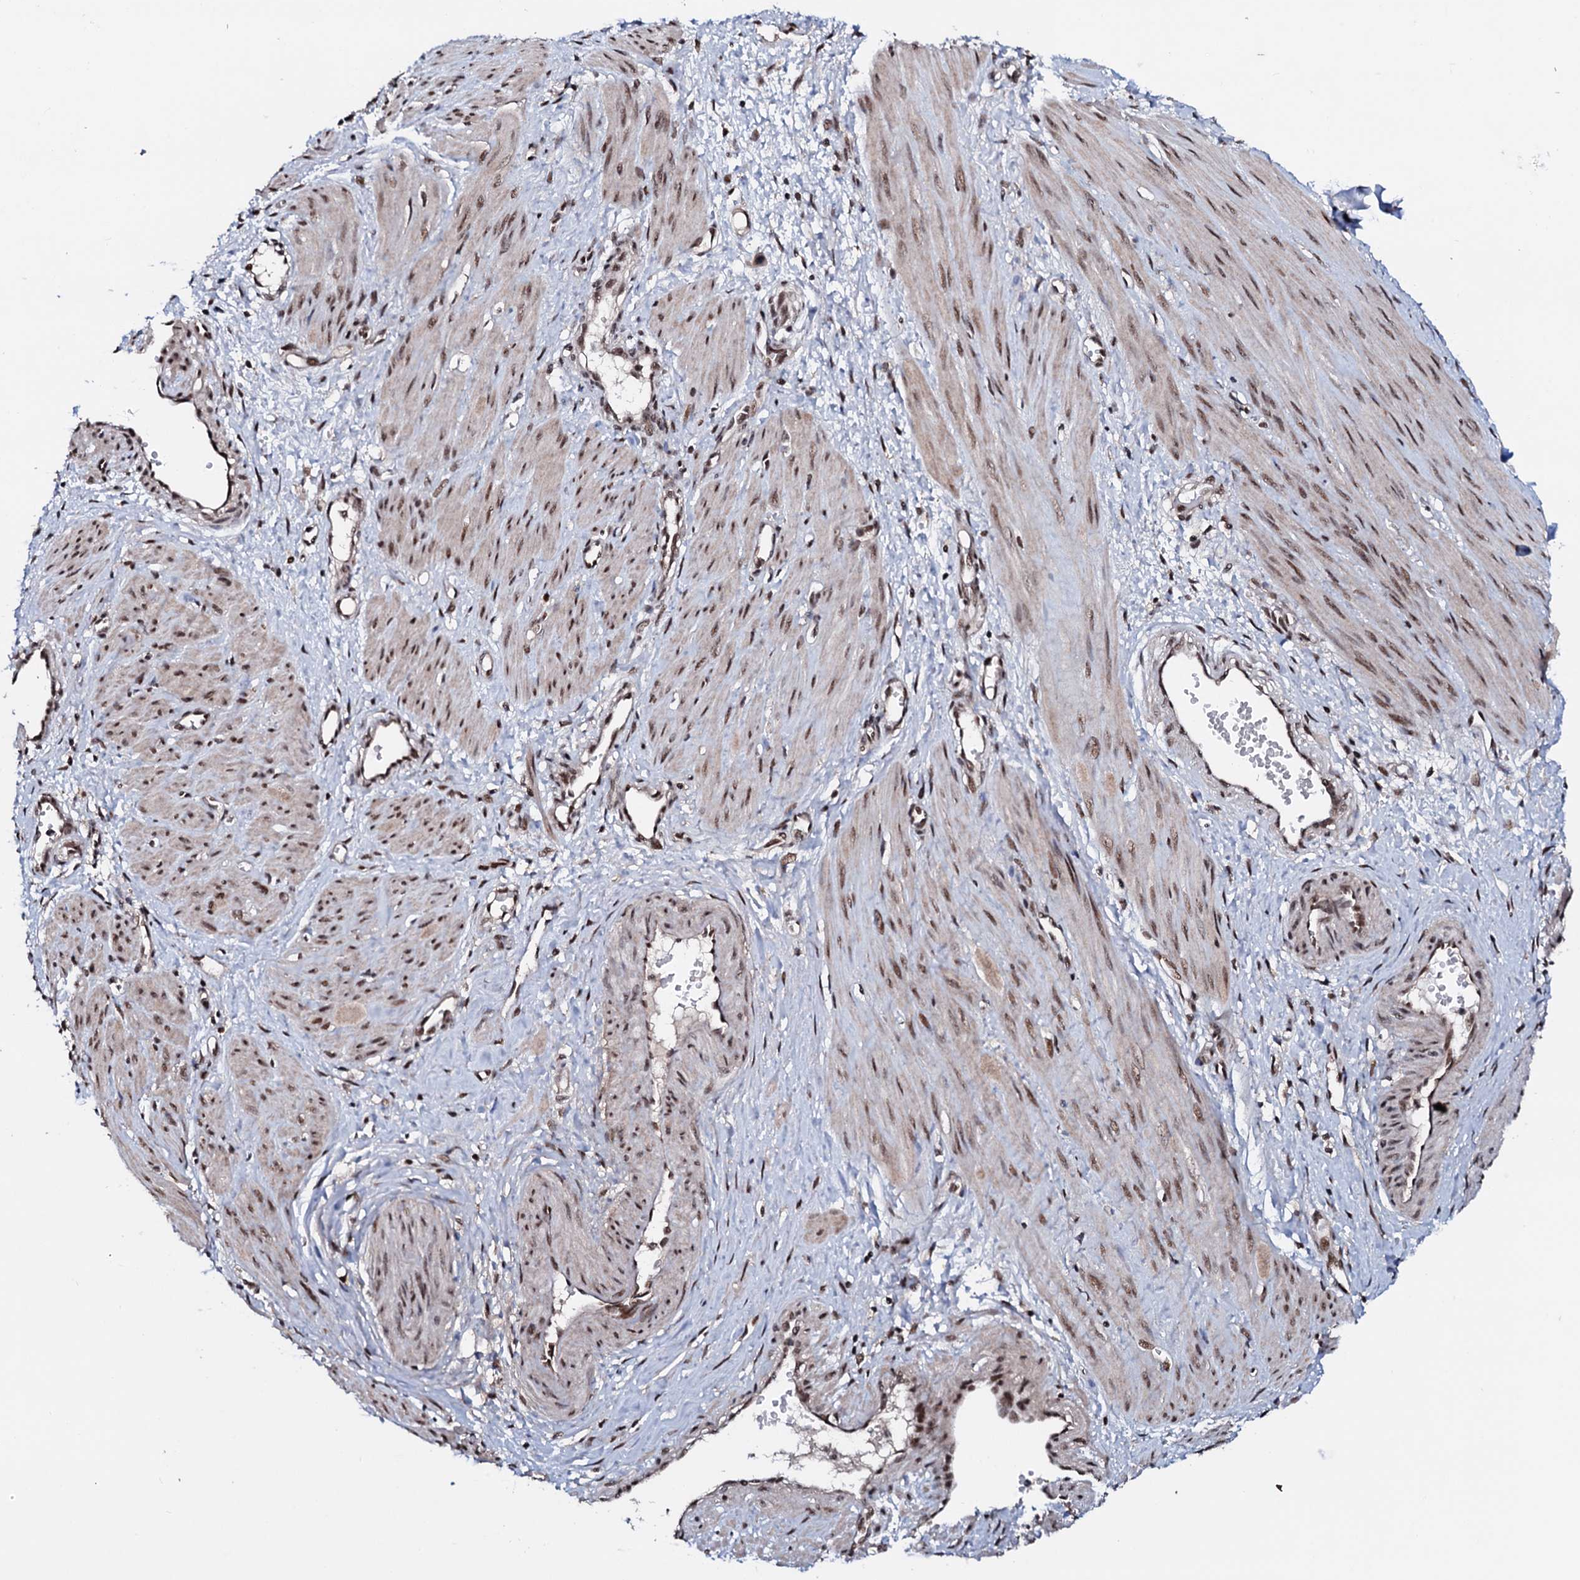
{"staining": {"intensity": "moderate", "quantity": ">75%", "location": "cytoplasmic/membranous,nuclear"}, "tissue": "smooth muscle", "cell_type": "Smooth muscle cells", "image_type": "normal", "snomed": [{"axis": "morphology", "description": "Normal tissue, NOS"}, {"axis": "topography", "description": "Endometrium"}], "caption": "Brown immunohistochemical staining in normal human smooth muscle displays moderate cytoplasmic/membranous,nuclear expression in about >75% of smooth muscle cells.", "gene": "PRPF18", "patient": {"sex": "female", "age": 33}}